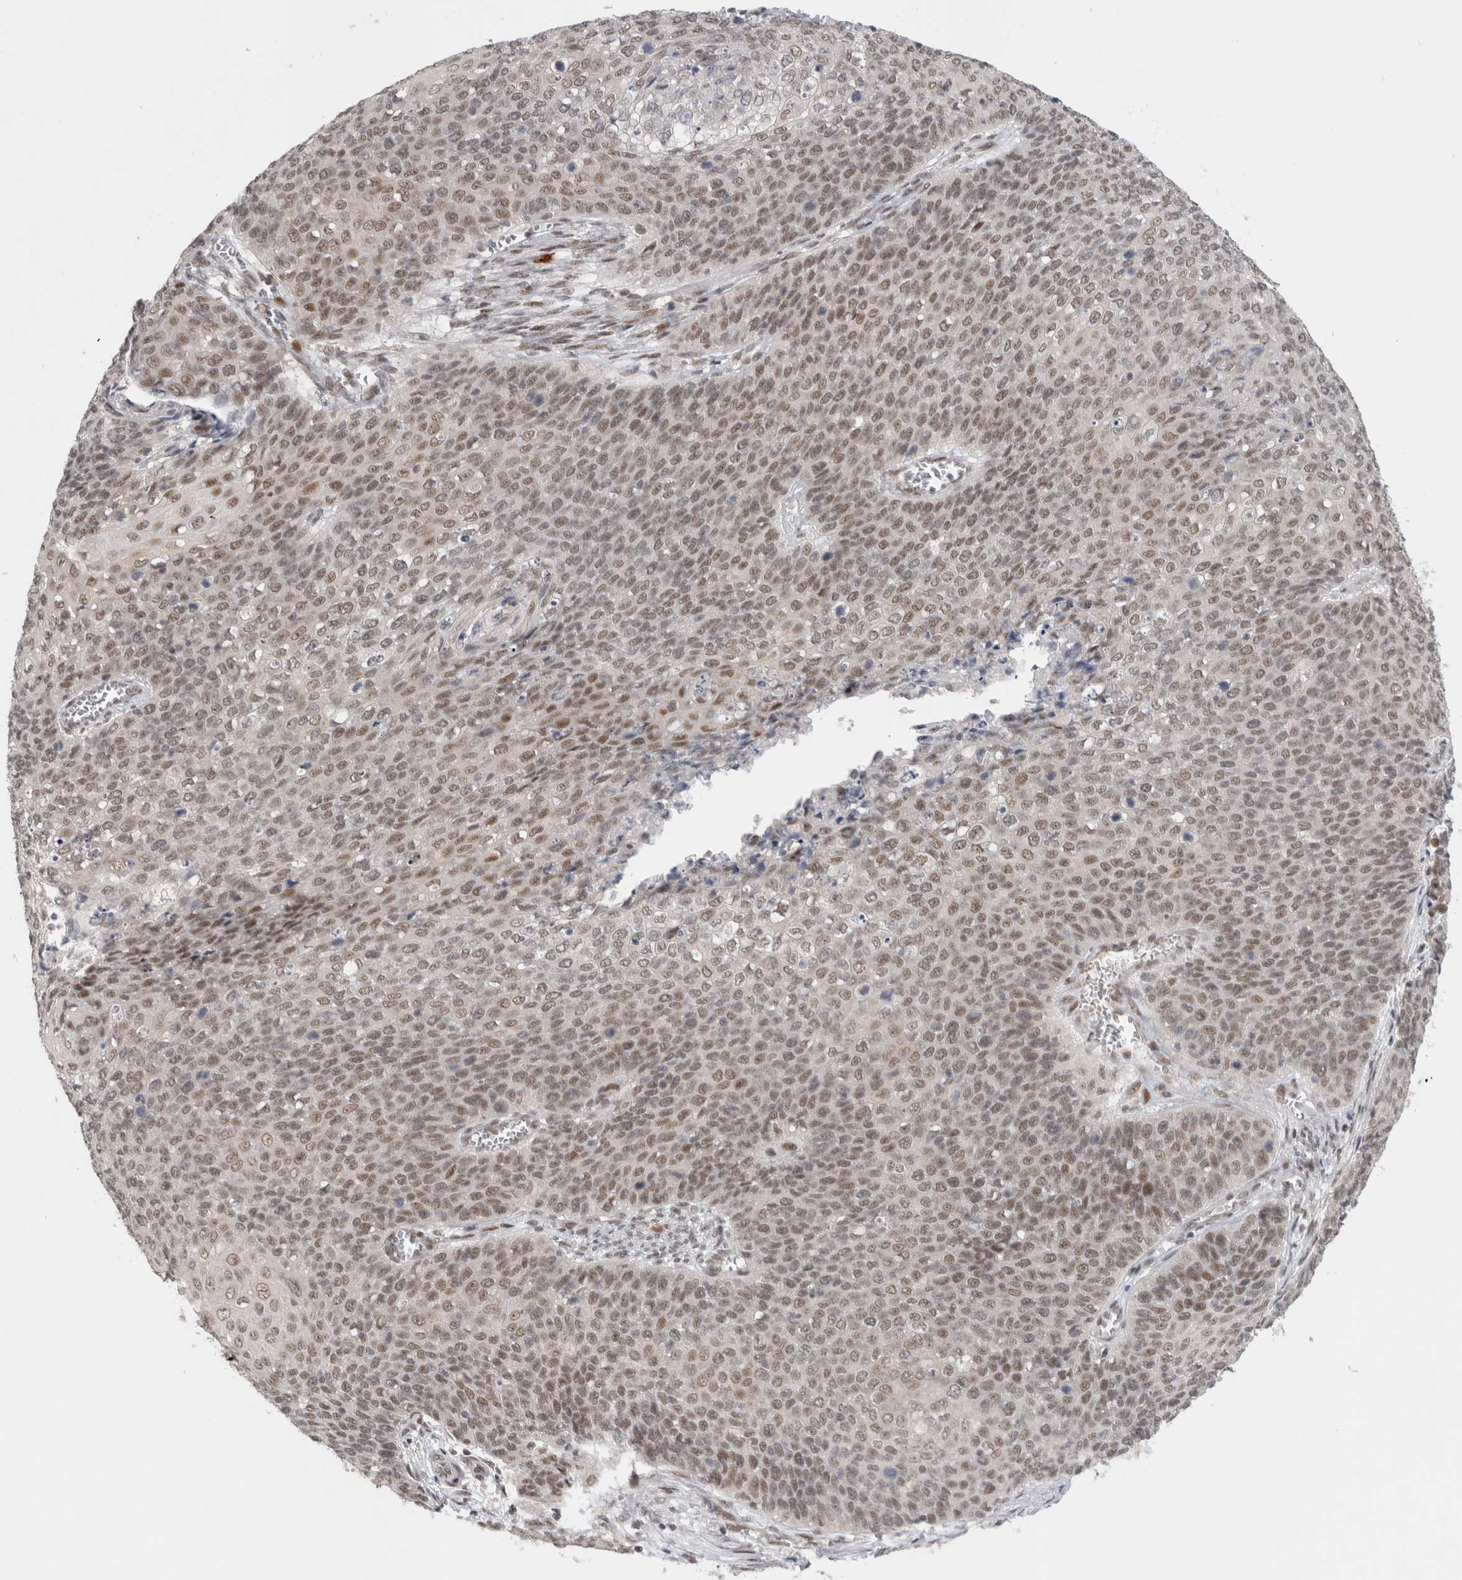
{"staining": {"intensity": "weak", "quantity": ">75%", "location": "nuclear"}, "tissue": "cervical cancer", "cell_type": "Tumor cells", "image_type": "cancer", "snomed": [{"axis": "morphology", "description": "Squamous cell carcinoma, NOS"}, {"axis": "topography", "description": "Cervix"}], "caption": "Immunohistochemical staining of squamous cell carcinoma (cervical) shows weak nuclear protein positivity in approximately >75% of tumor cells. Nuclei are stained in blue.", "gene": "HESX1", "patient": {"sex": "female", "age": 39}}